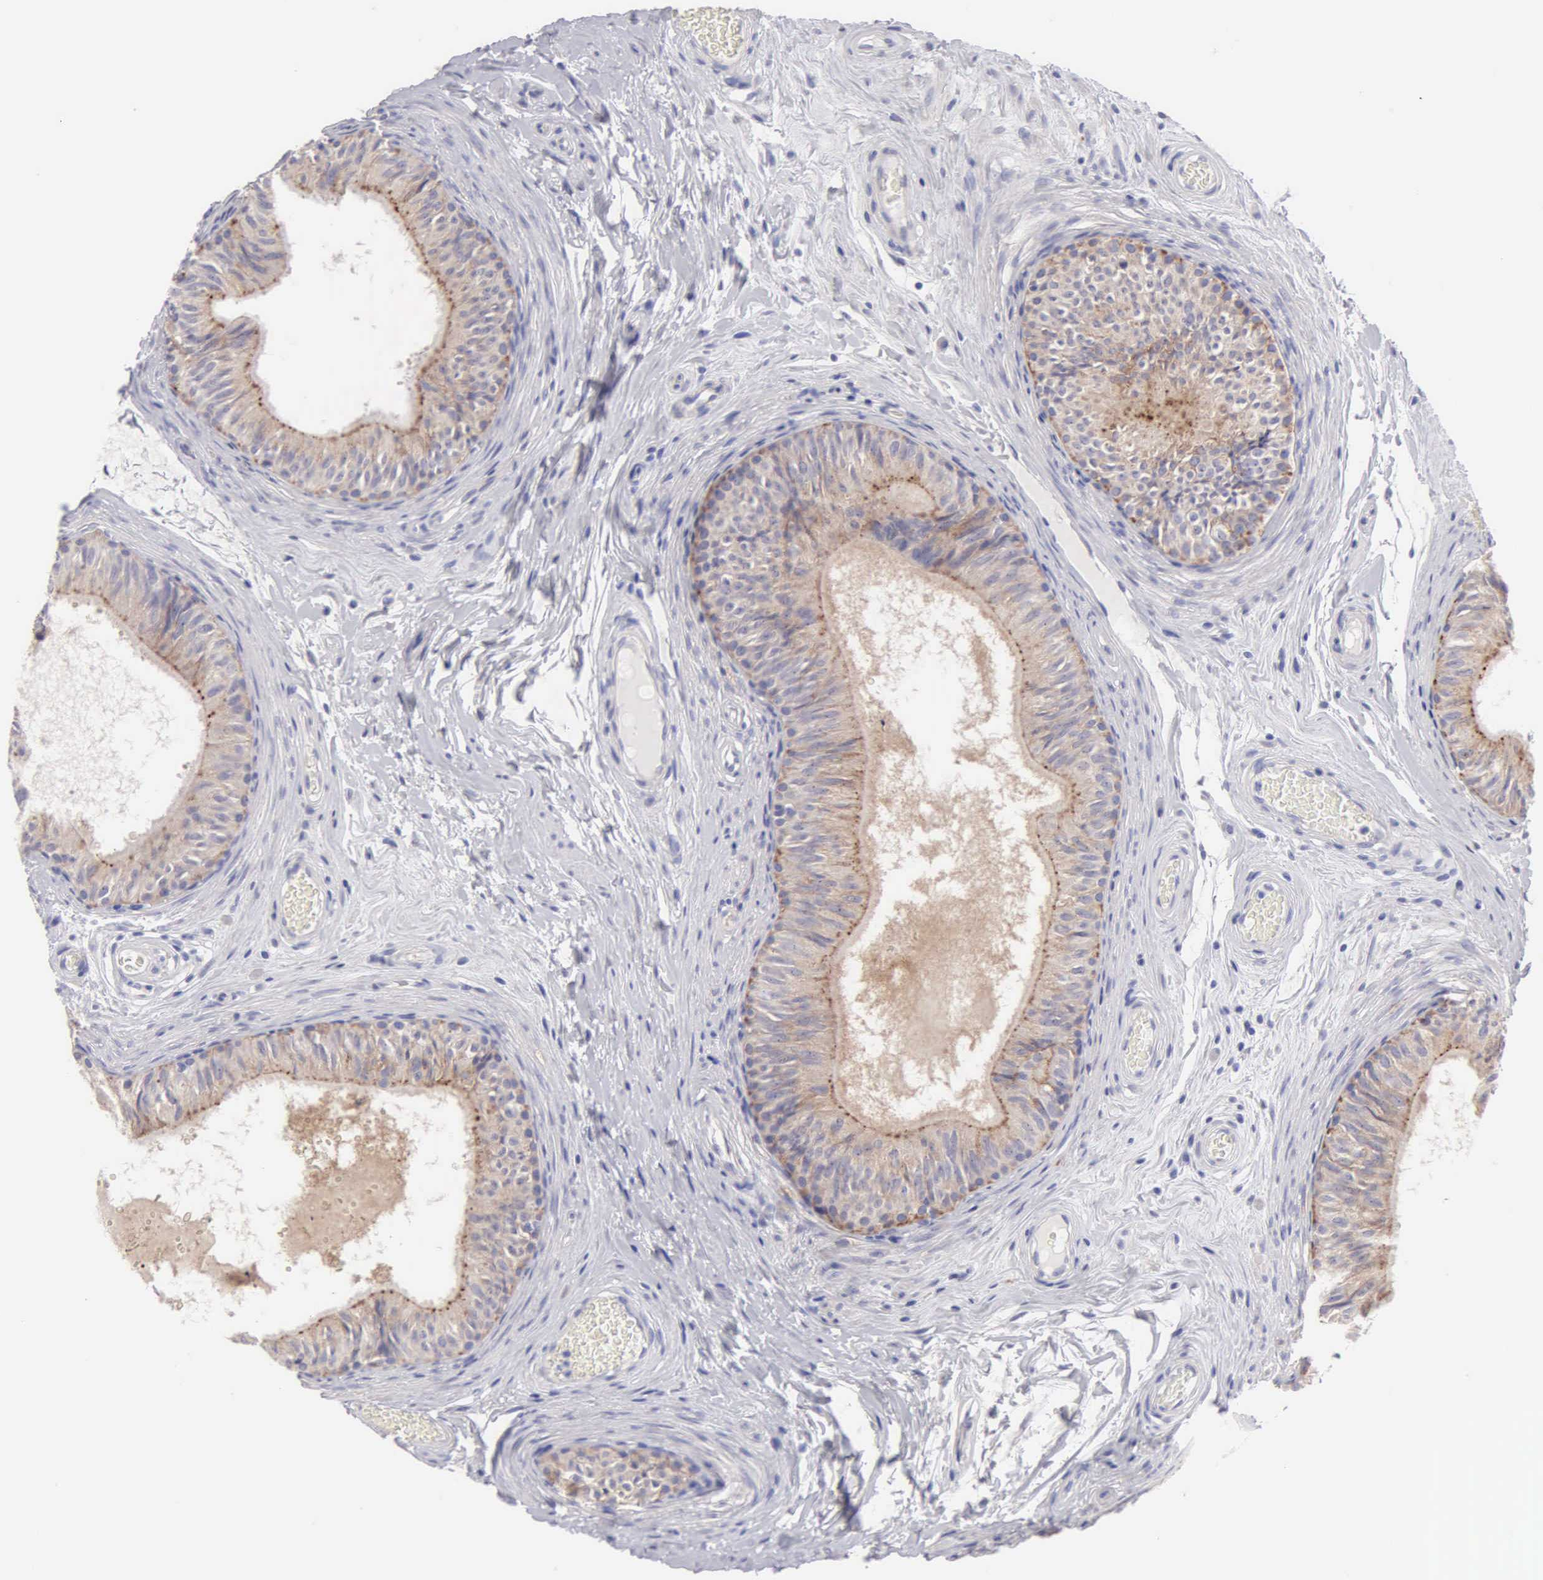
{"staining": {"intensity": "weak", "quantity": ">75%", "location": "cytoplasmic/membranous"}, "tissue": "epididymis", "cell_type": "Glandular cells", "image_type": "normal", "snomed": [{"axis": "morphology", "description": "Normal tissue, NOS"}, {"axis": "topography", "description": "Epididymis"}], "caption": "Normal epididymis exhibits weak cytoplasmic/membranous staining in about >75% of glandular cells, visualized by immunohistochemistry.", "gene": "APP", "patient": {"sex": "male", "age": 23}}